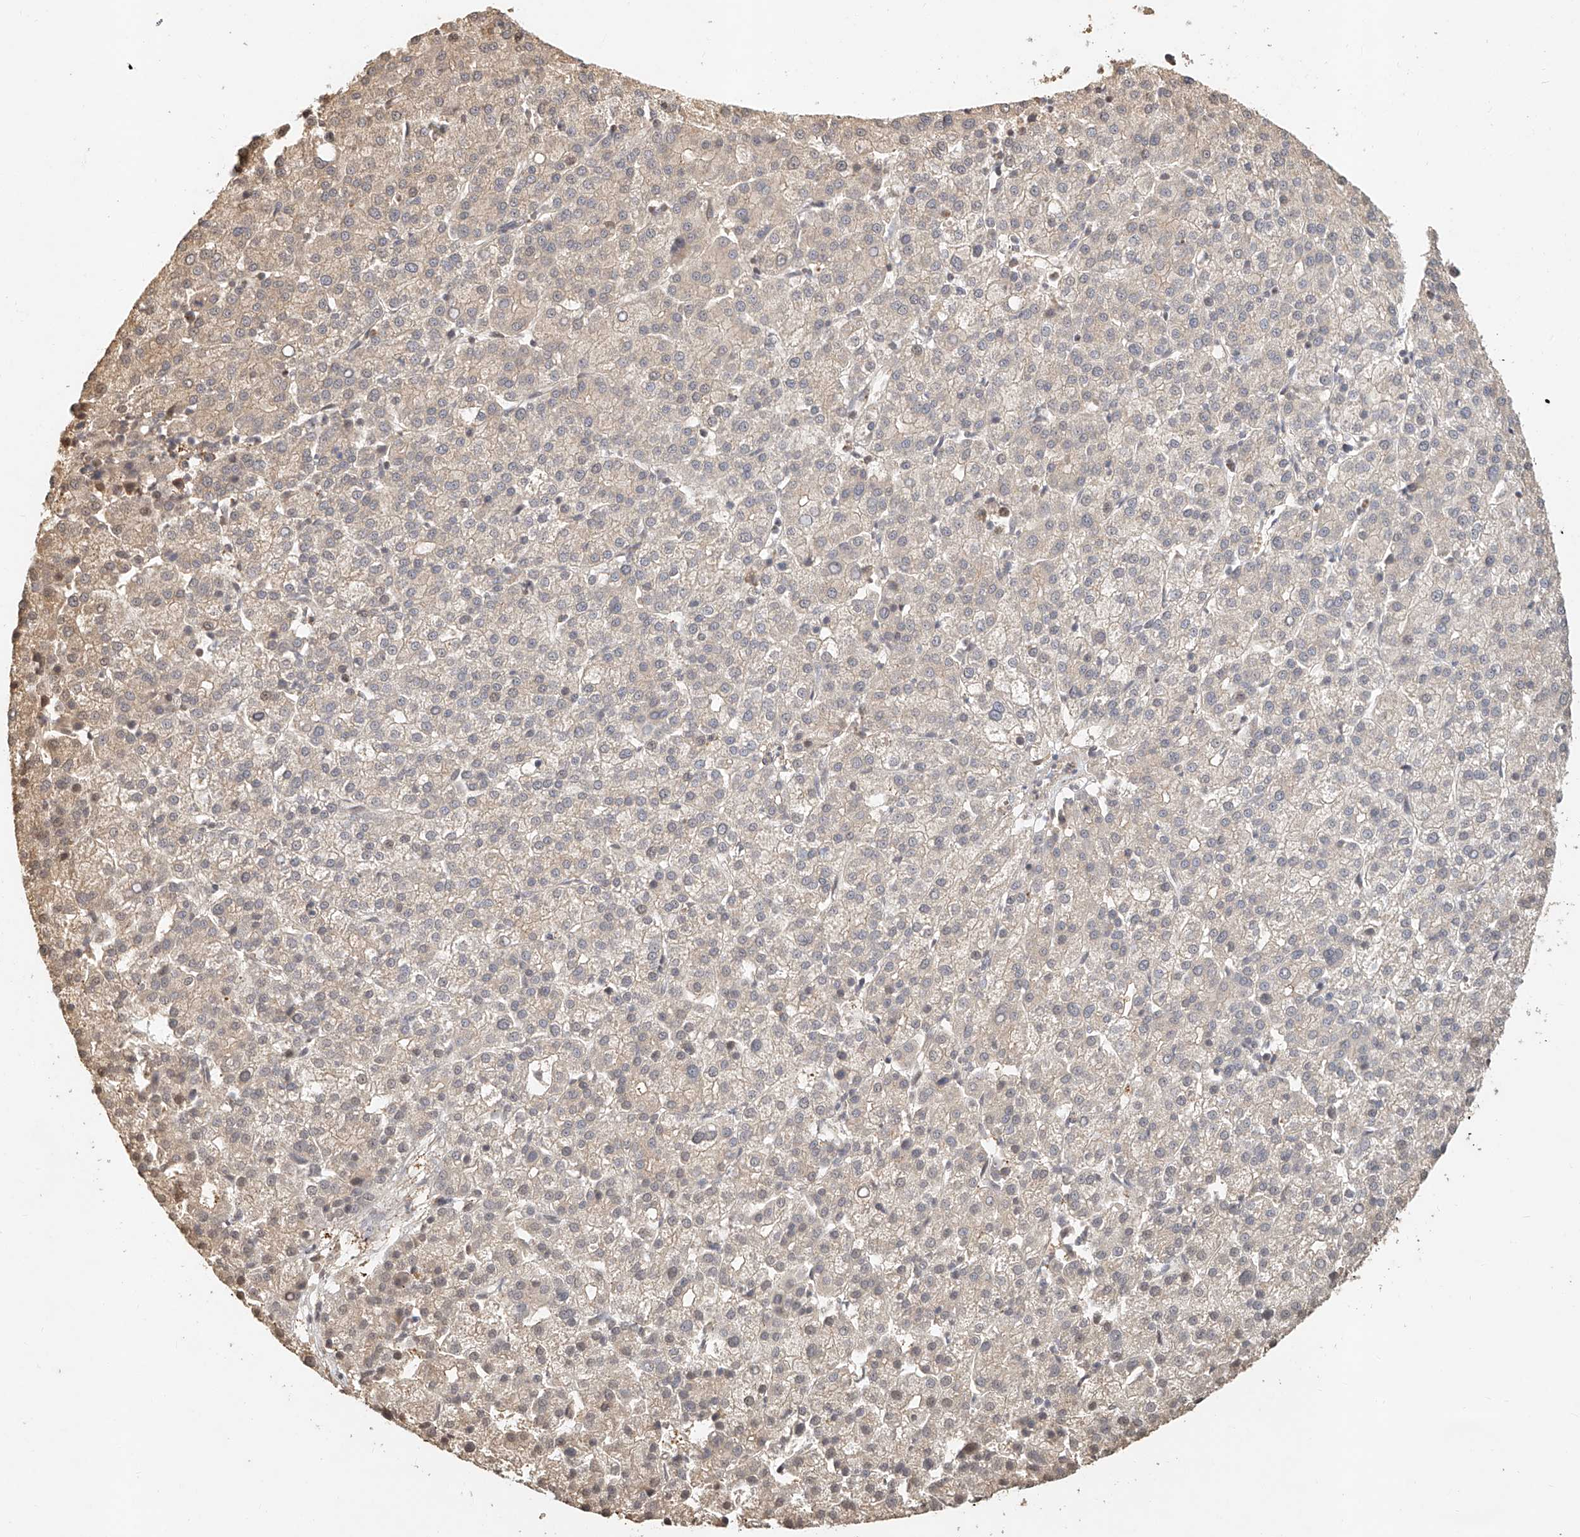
{"staining": {"intensity": "weak", "quantity": "<25%", "location": "nuclear"}, "tissue": "liver cancer", "cell_type": "Tumor cells", "image_type": "cancer", "snomed": [{"axis": "morphology", "description": "Carcinoma, Hepatocellular, NOS"}, {"axis": "topography", "description": "Liver"}], "caption": "Immunohistochemistry (IHC) of liver cancer shows no expression in tumor cells.", "gene": "NAP1L1", "patient": {"sex": "female", "age": 58}}